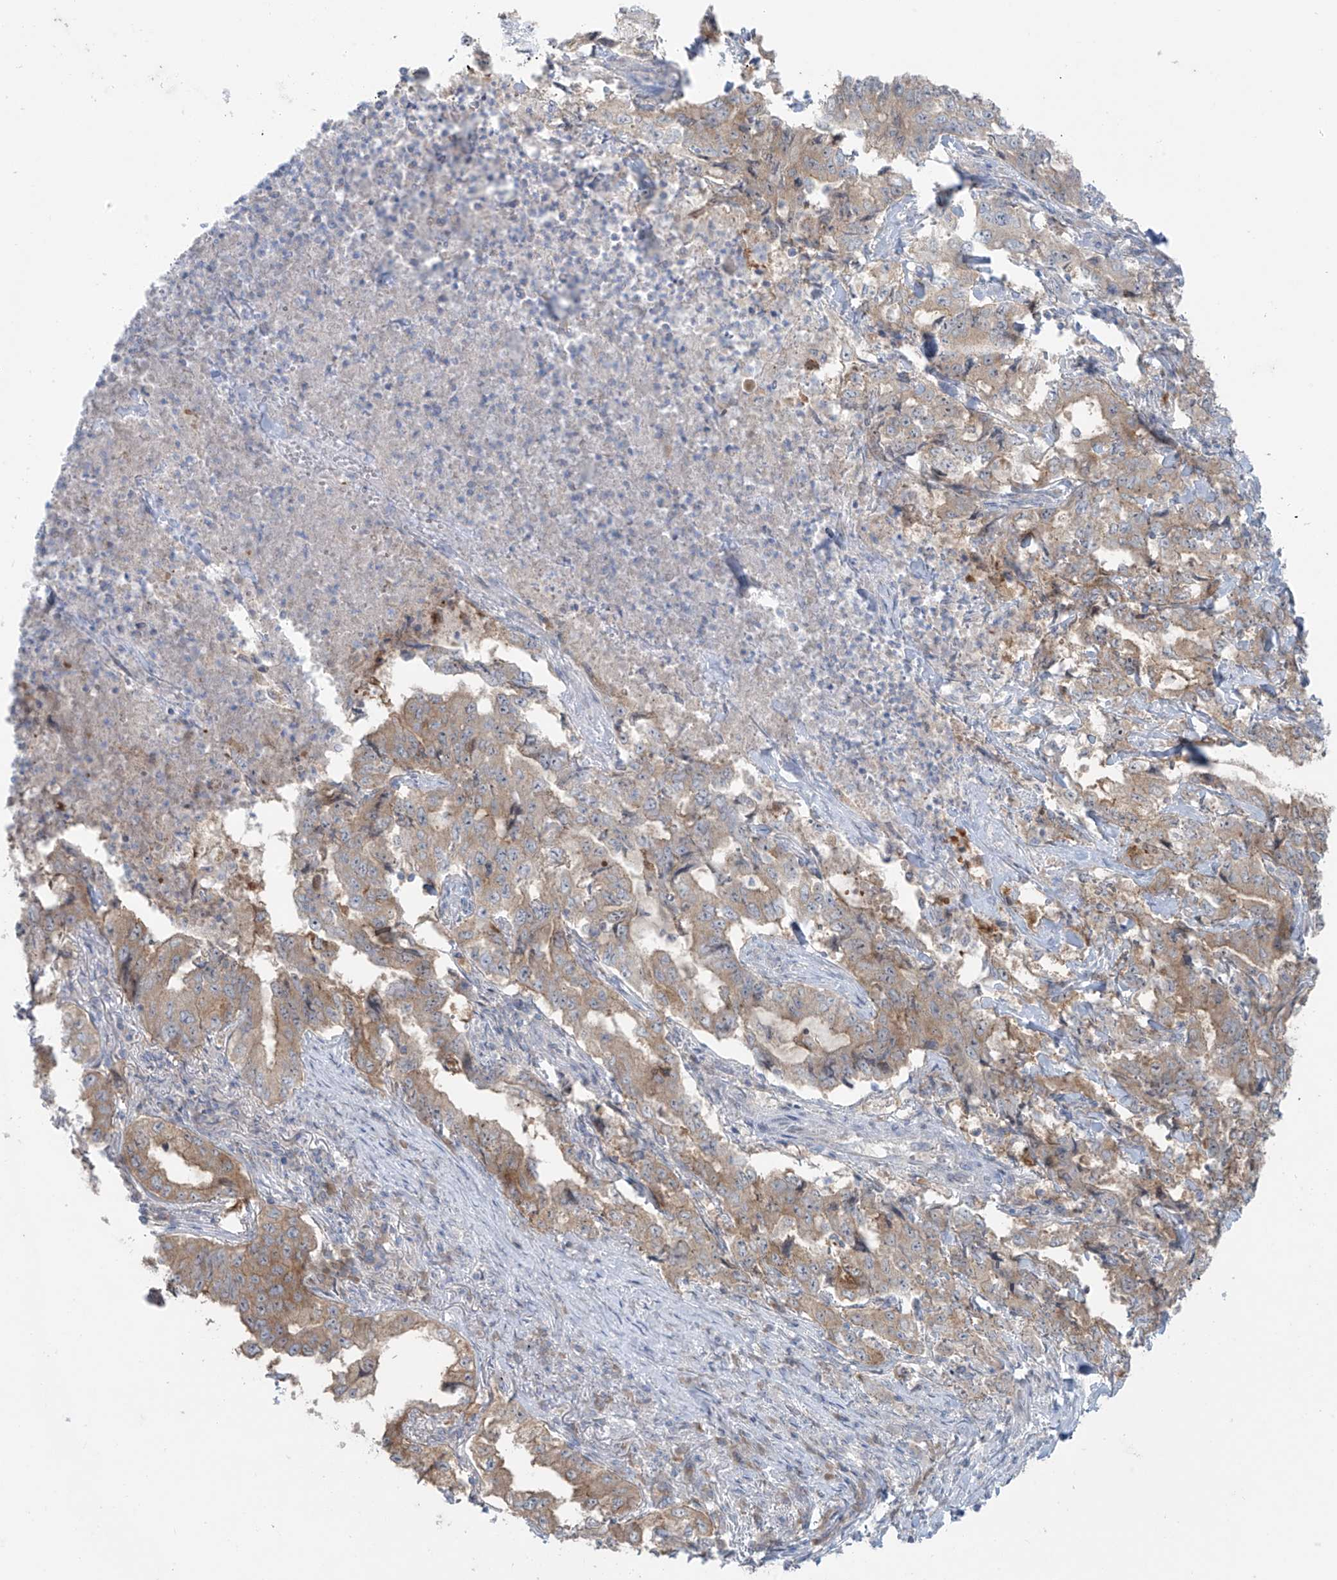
{"staining": {"intensity": "moderate", "quantity": "<25%", "location": "cytoplasmic/membranous"}, "tissue": "lung cancer", "cell_type": "Tumor cells", "image_type": "cancer", "snomed": [{"axis": "morphology", "description": "Adenocarcinoma, NOS"}, {"axis": "topography", "description": "Lung"}], "caption": "Protein analysis of adenocarcinoma (lung) tissue shows moderate cytoplasmic/membranous expression in approximately <25% of tumor cells. (brown staining indicates protein expression, while blue staining denotes nuclei).", "gene": "PPAT", "patient": {"sex": "female", "age": 51}}